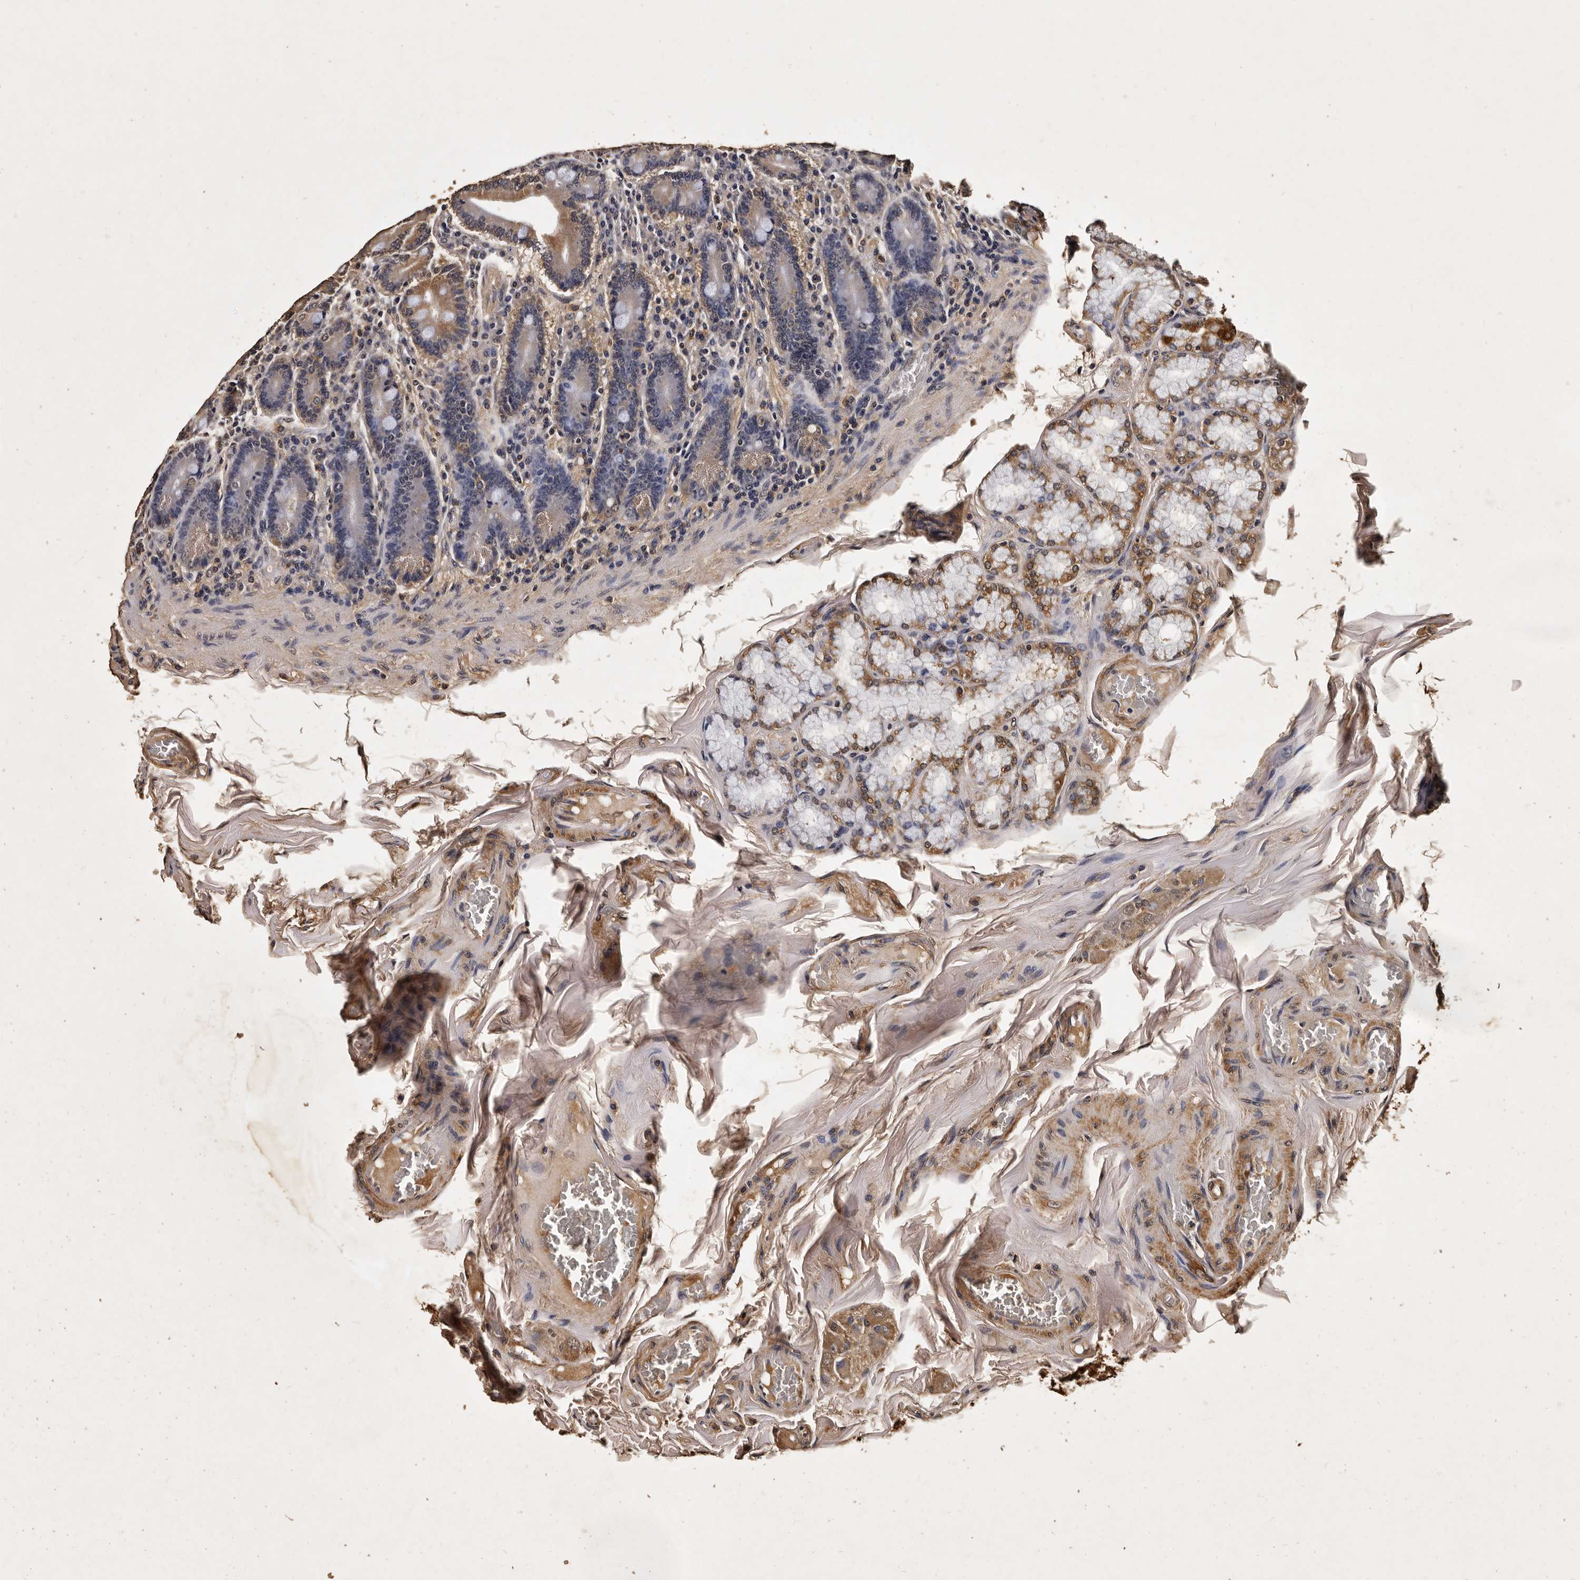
{"staining": {"intensity": "moderate", "quantity": "<25%", "location": "cytoplasmic/membranous"}, "tissue": "duodenum", "cell_type": "Glandular cells", "image_type": "normal", "snomed": [{"axis": "morphology", "description": "Normal tissue, NOS"}, {"axis": "topography", "description": "Duodenum"}], "caption": "Glandular cells reveal moderate cytoplasmic/membranous positivity in about <25% of cells in unremarkable duodenum.", "gene": "PARS2", "patient": {"sex": "female", "age": 62}}